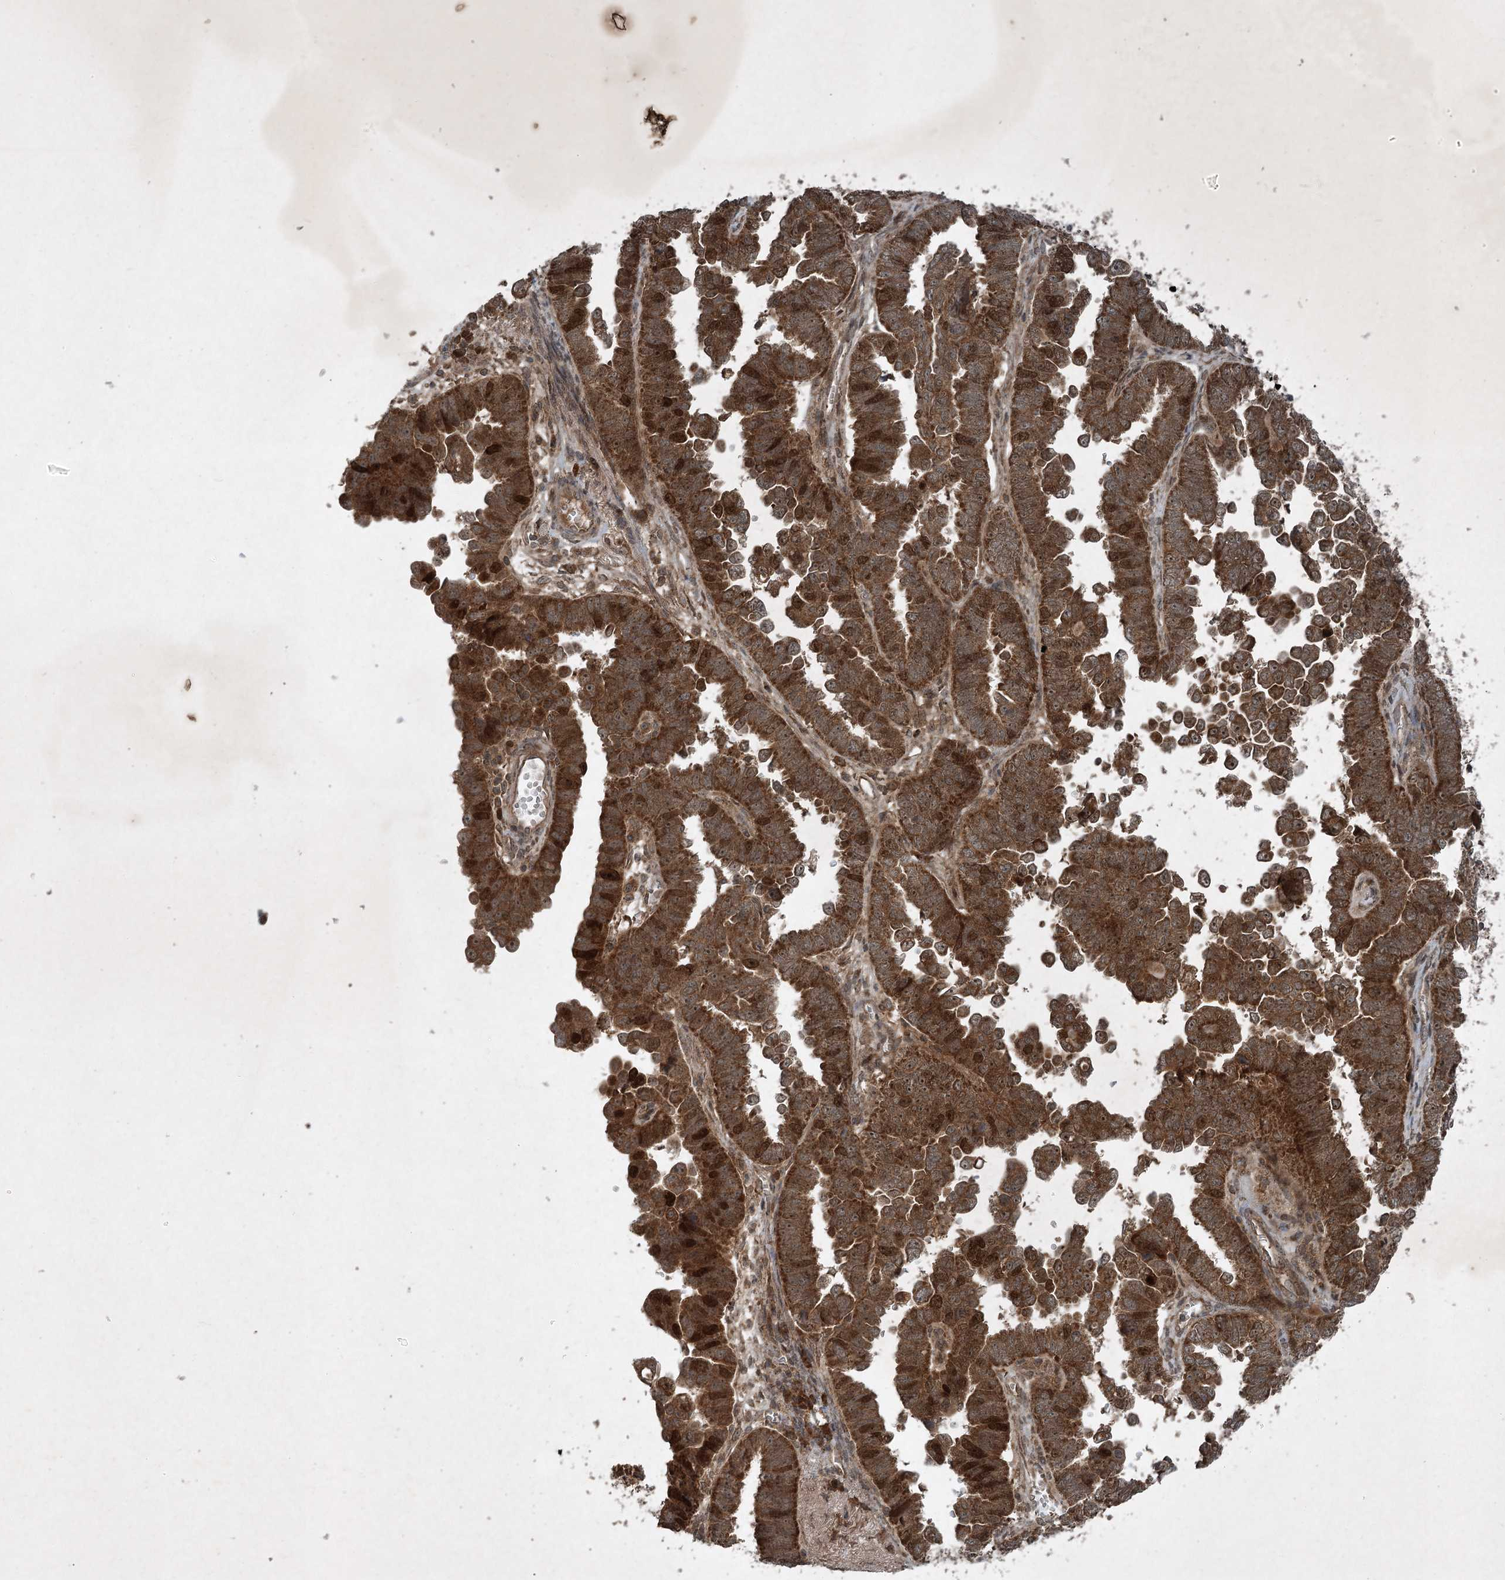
{"staining": {"intensity": "strong", "quantity": ">75%", "location": "cytoplasmic/membranous,nuclear"}, "tissue": "endometrial cancer", "cell_type": "Tumor cells", "image_type": "cancer", "snomed": [{"axis": "morphology", "description": "Adenocarcinoma, NOS"}, {"axis": "topography", "description": "Endometrium"}], "caption": "Endometrial cancer stained with a protein marker exhibits strong staining in tumor cells.", "gene": "UNC93A", "patient": {"sex": "female", "age": 75}}